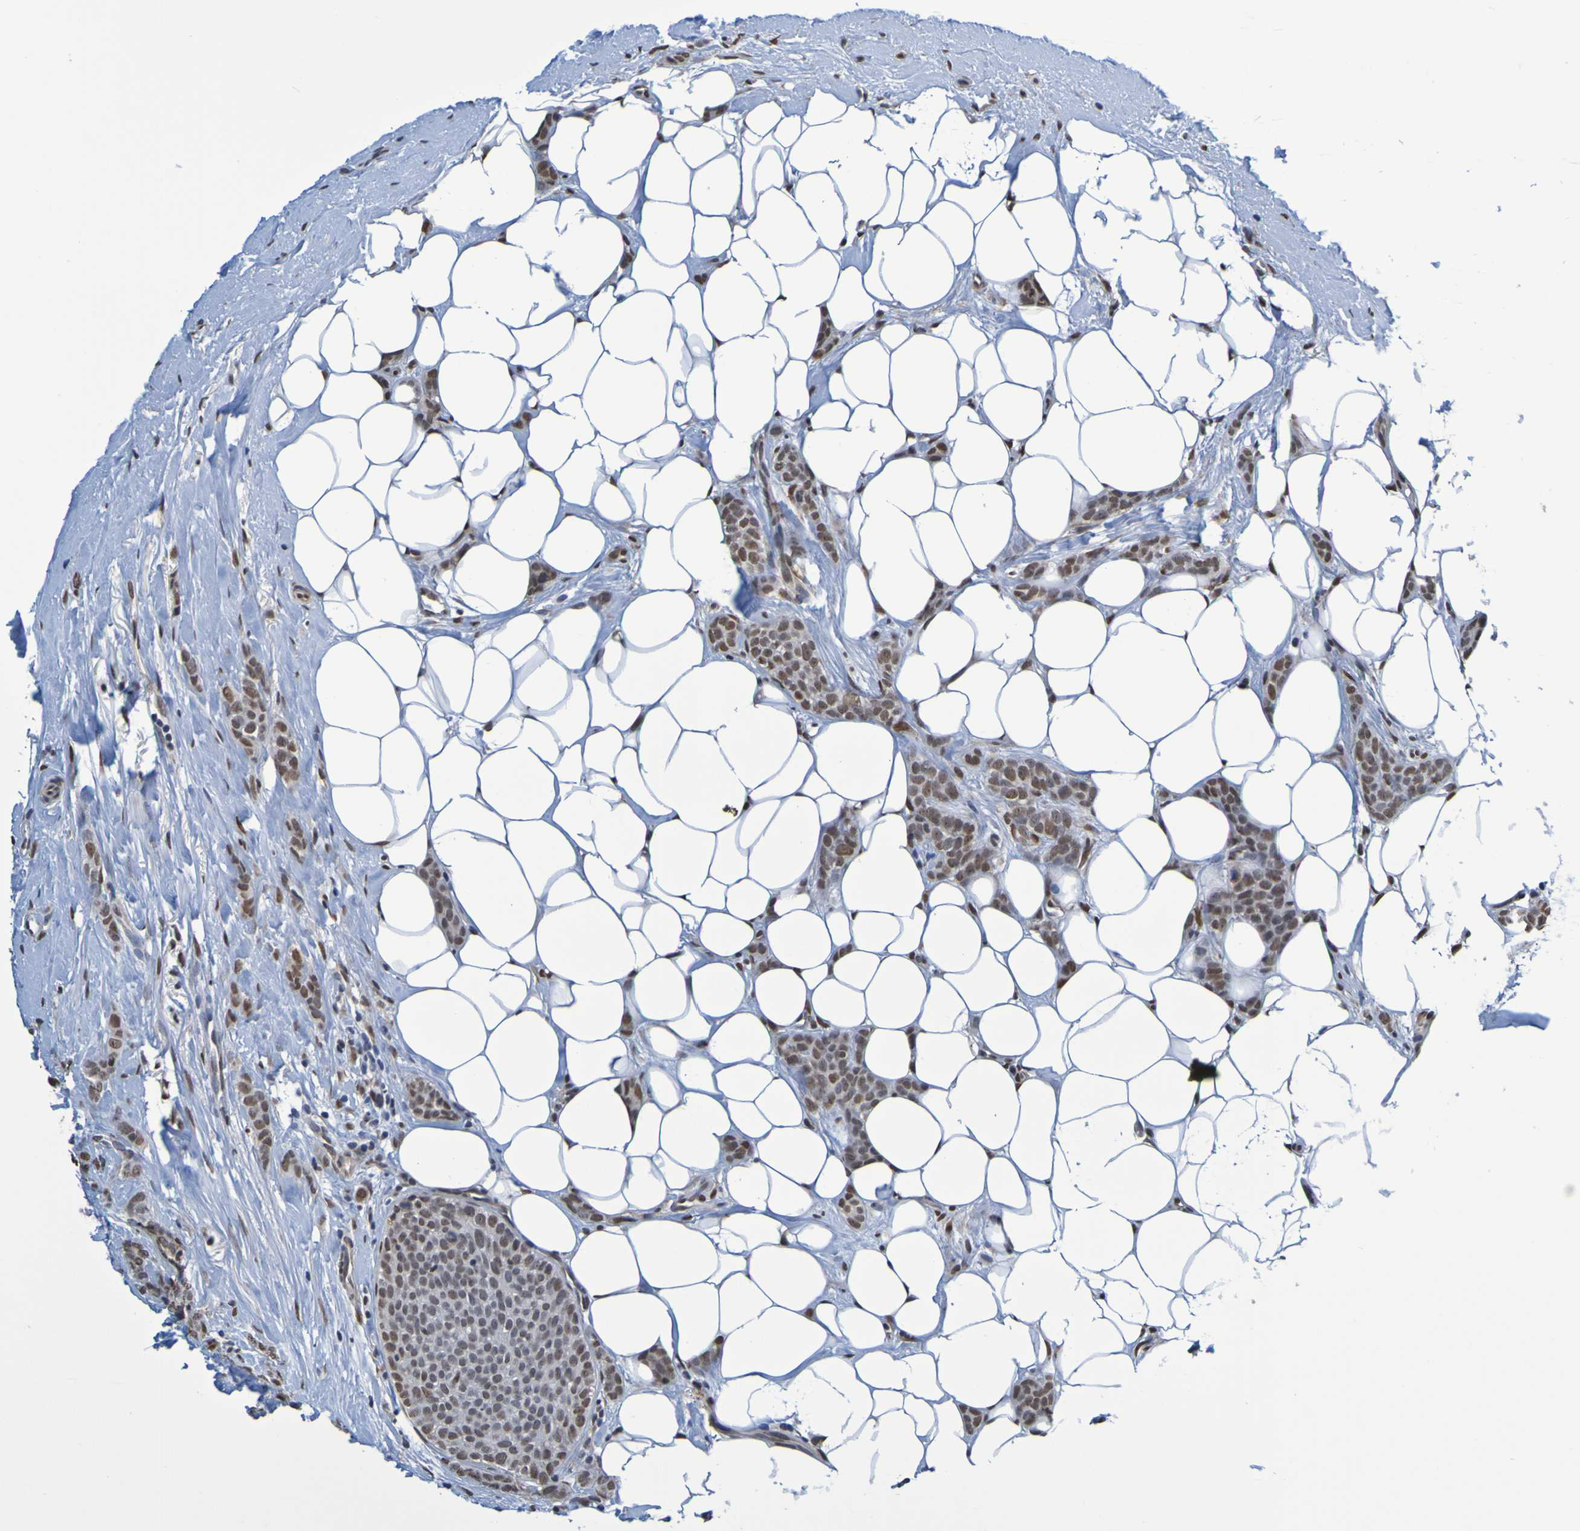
{"staining": {"intensity": "moderate", "quantity": ">75%", "location": "nuclear"}, "tissue": "breast cancer", "cell_type": "Tumor cells", "image_type": "cancer", "snomed": [{"axis": "morphology", "description": "Lobular carcinoma"}, {"axis": "topography", "description": "Skin"}, {"axis": "topography", "description": "Breast"}], "caption": "A micrograph of human lobular carcinoma (breast) stained for a protein reveals moderate nuclear brown staining in tumor cells.", "gene": "HDAC2", "patient": {"sex": "female", "age": 46}}